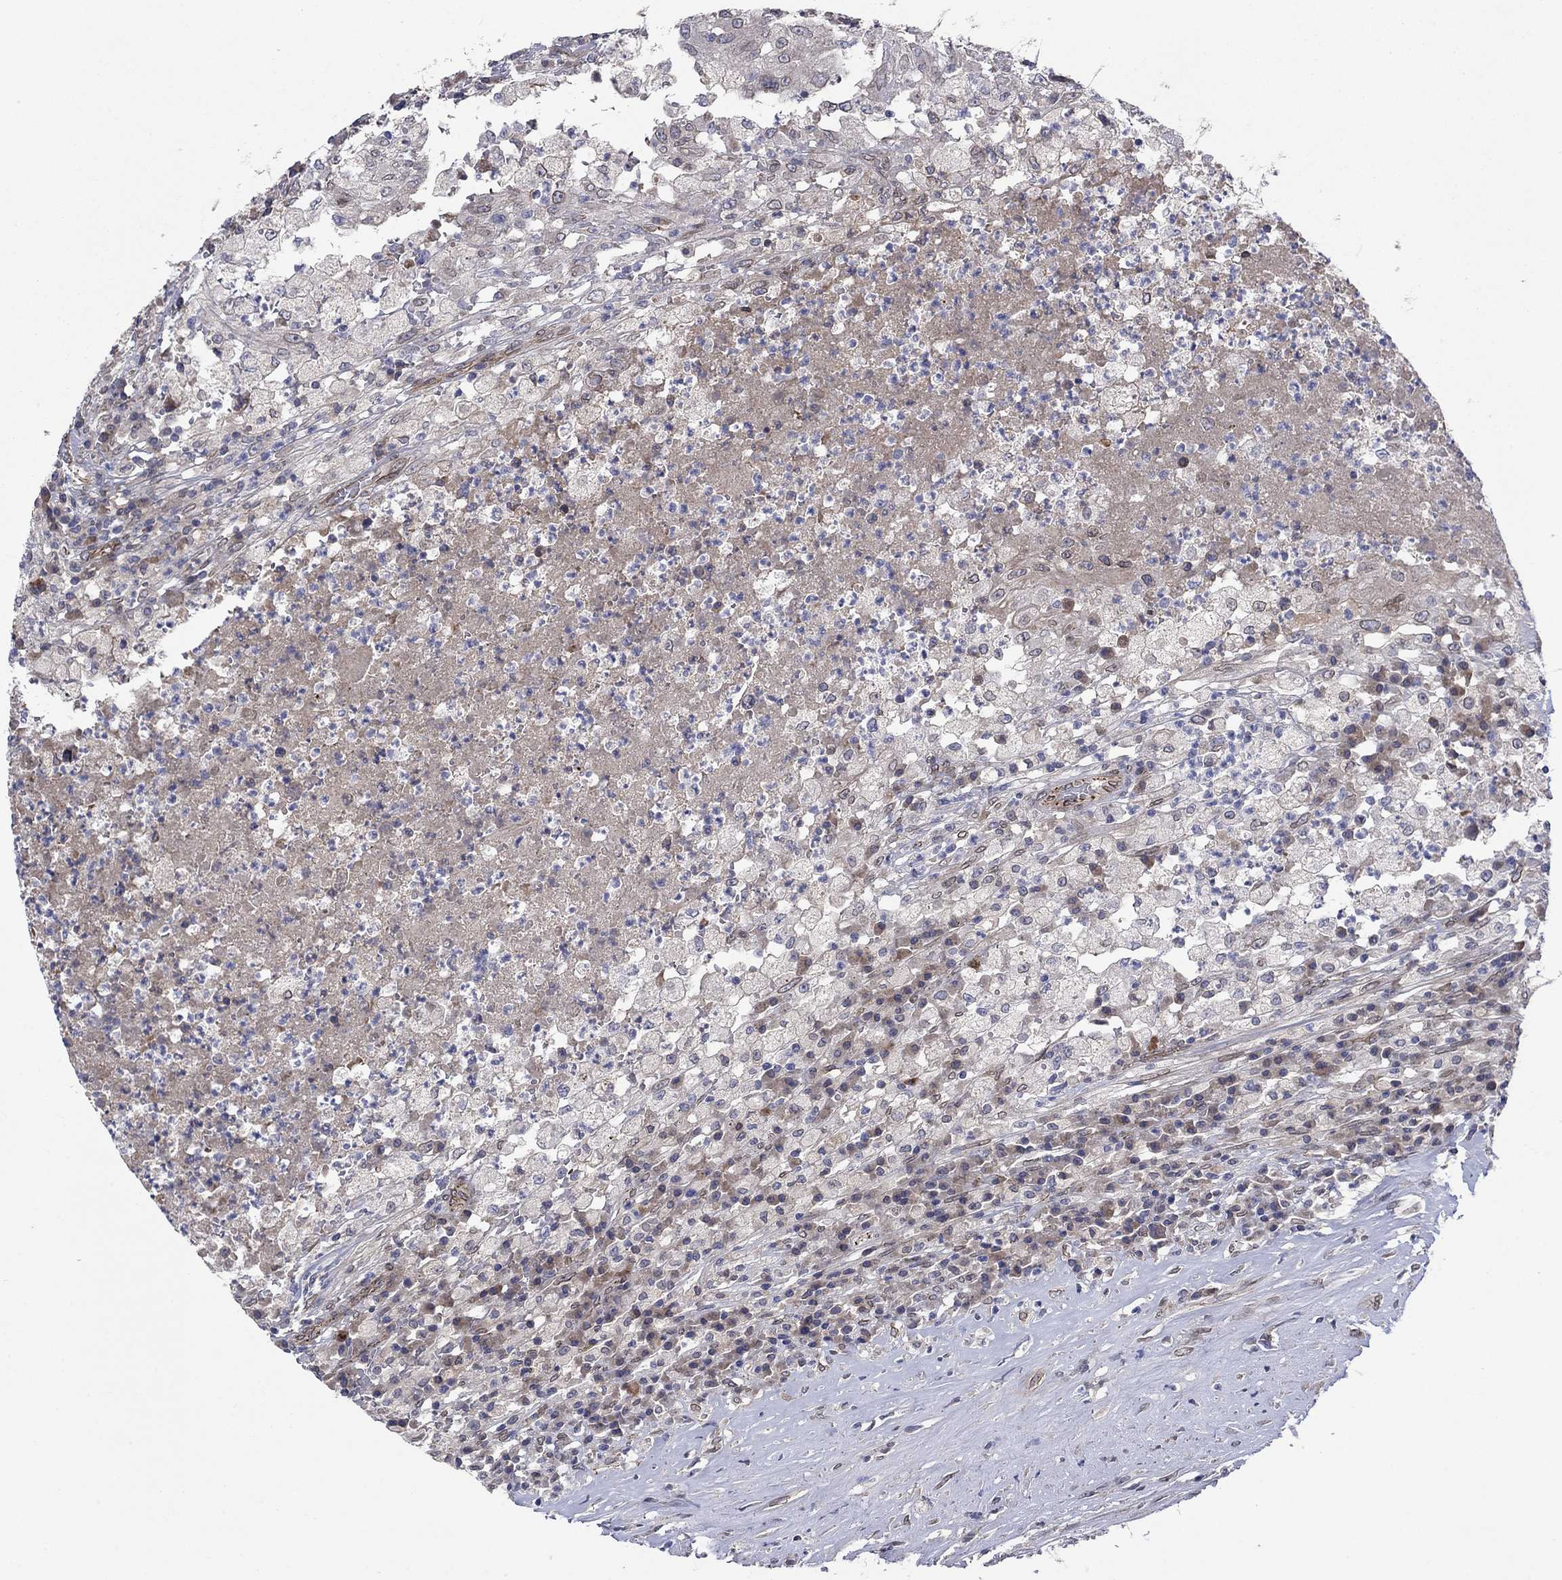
{"staining": {"intensity": "negative", "quantity": "none", "location": "none"}, "tissue": "testis cancer", "cell_type": "Tumor cells", "image_type": "cancer", "snomed": [{"axis": "morphology", "description": "Necrosis, NOS"}, {"axis": "morphology", "description": "Carcinoma, Embryonal, NOS"}, {"axis": "topography", "description": "Testis"}], "caption": "Testis embryonal carcinoma was stained to show a protein in brown. There is no significant expression in tumor cells. (DAB (3,3'-diaminobenzidine) IHC visualized using brightfield microscopy, high magnification).", "gene": "EMC9", "patient": {"sex": "male", "age": 19}}